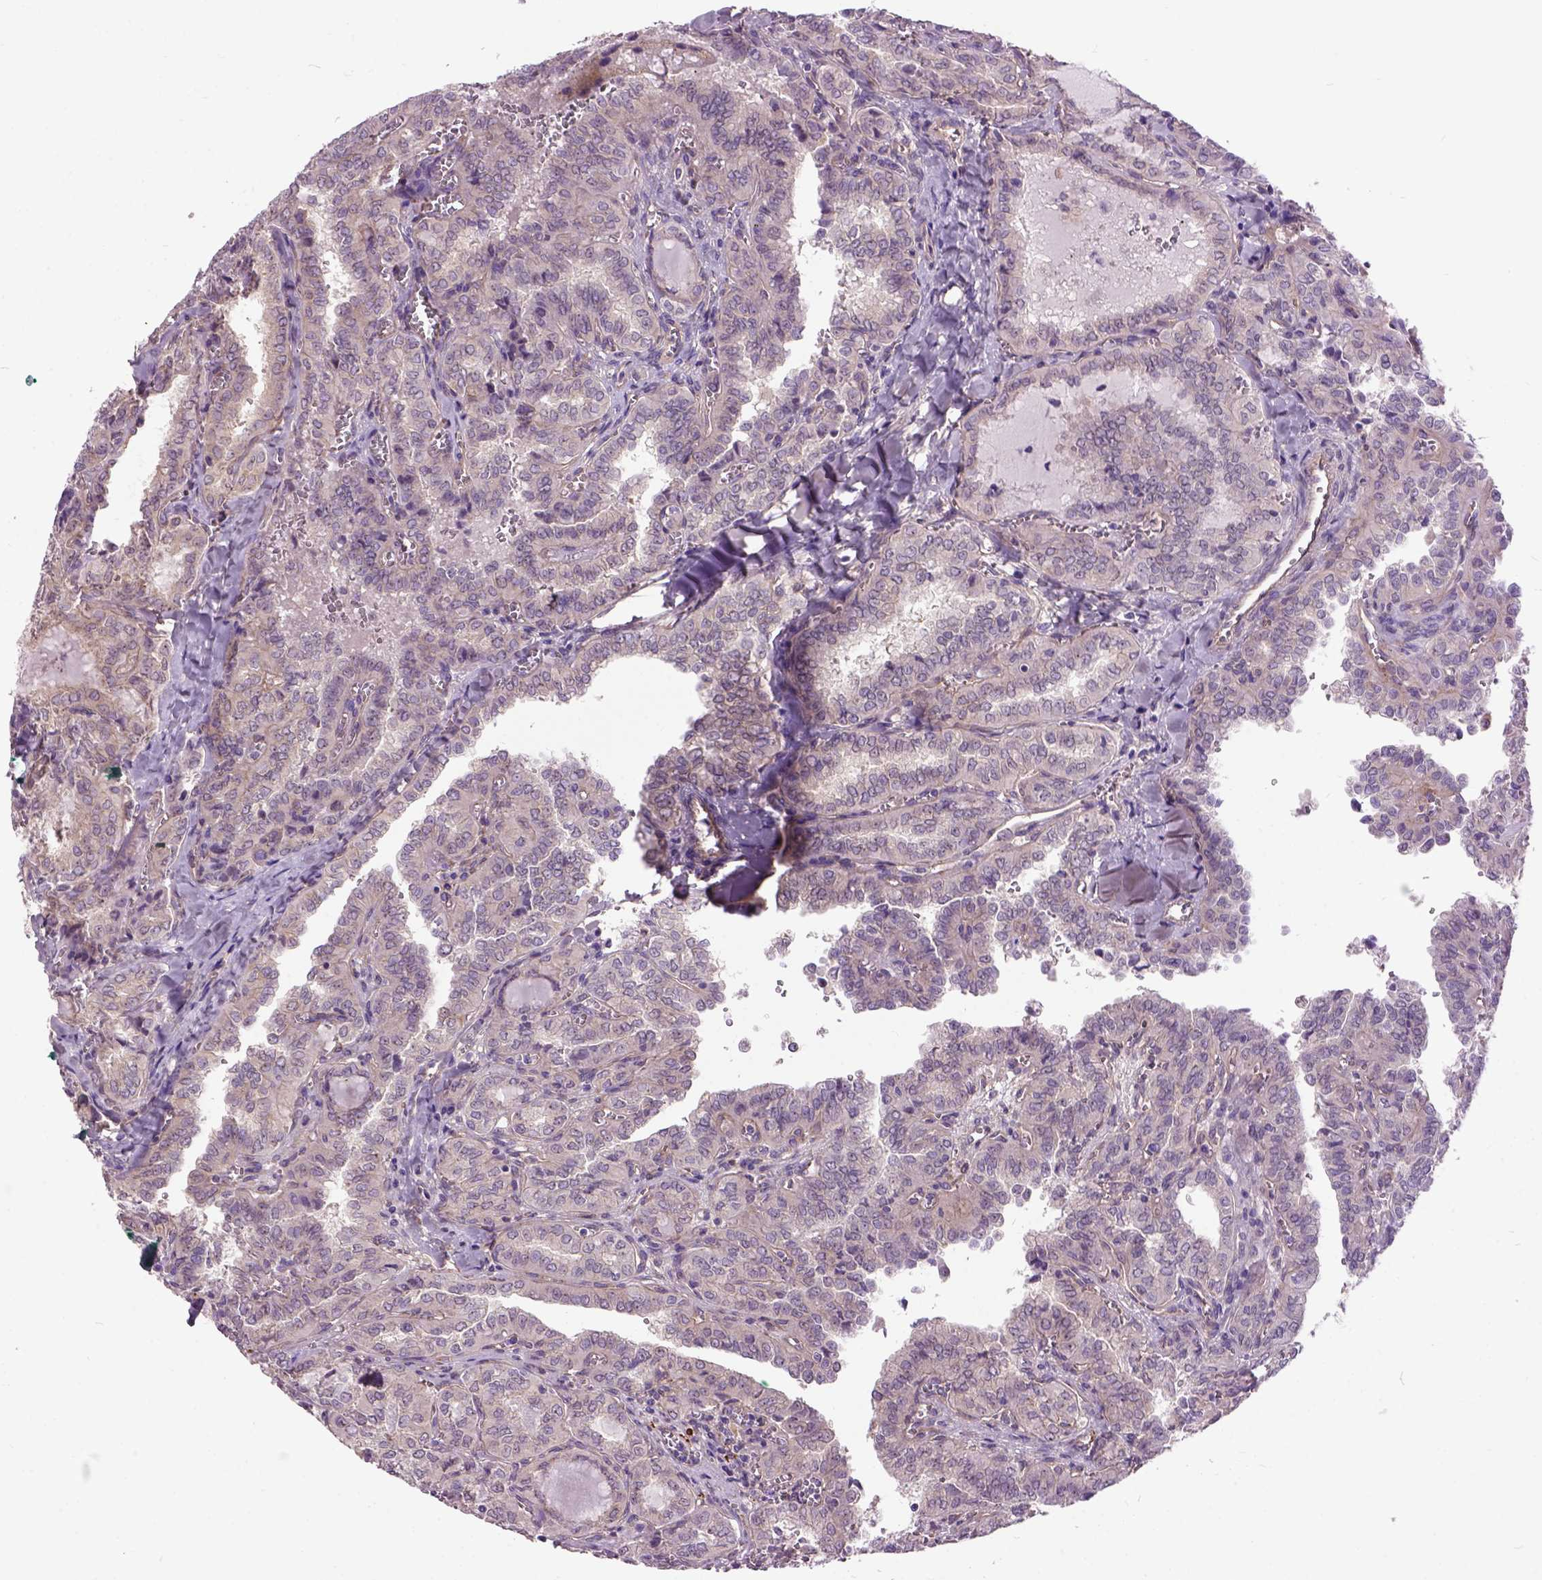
{"staining": {"intensity": "negative", "quantity": "none", "location": "none"}, "tissue": "thyroid cancer", "cell_type": "Tumor cells", "image_type": "cancer", "snomed": [{"axis": "morphology", "description": "Papillary adenocarcinoma, NOS"}, {"axis": "topography", "description": "Thyroid gland"}], "caption": "Tumor cells show no significant protein staining in thyroid cancer (papillary adenocarcinoma).", "gene": "MAPT", "patient": {"sex": "female", "age": 41}}